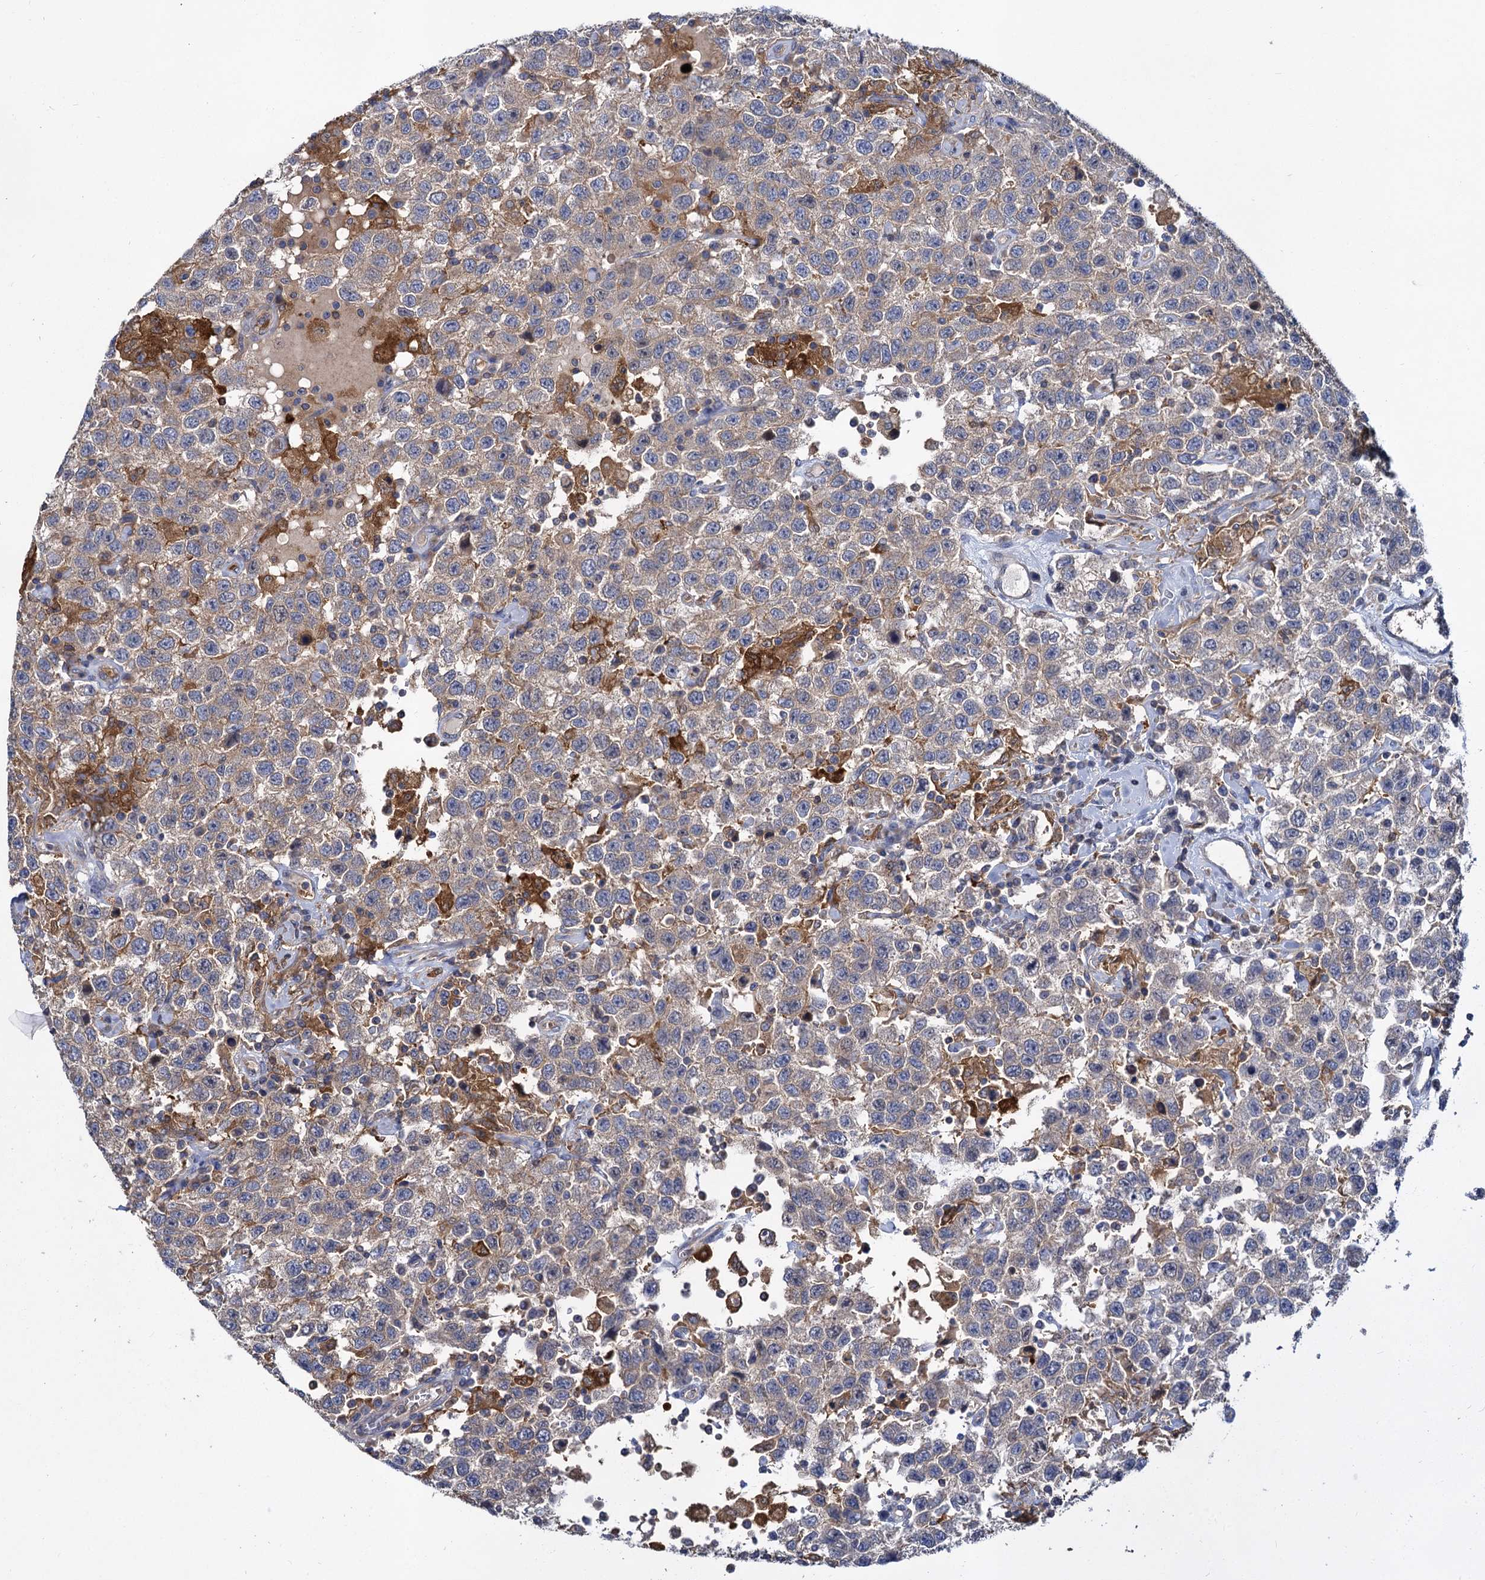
{"staining": {"intensity": "weak", "quantity": "<25%", "location": "cytoplasmic/membranous"}, "tissue": "testis cancer", "cell_type": "Tumor cells", "image_type": "cancer", "snomed": [{"axis": "morphology", "description": "Seminoma, NOS"}, {"axis": "topography", "description": "Testis"}], "caption": "The photomicrograph displays no significant positivity in tumor cells of testis seminoma. The staining was performed using DAB (3,3'-diaminobenzidine) to visualize the protein expression in brown, while the nuclei were stained in blue with hematoxylin (Magnification: 20x).", "gene": "GCLC", "patient": {"sex": "male", "age": 41}}